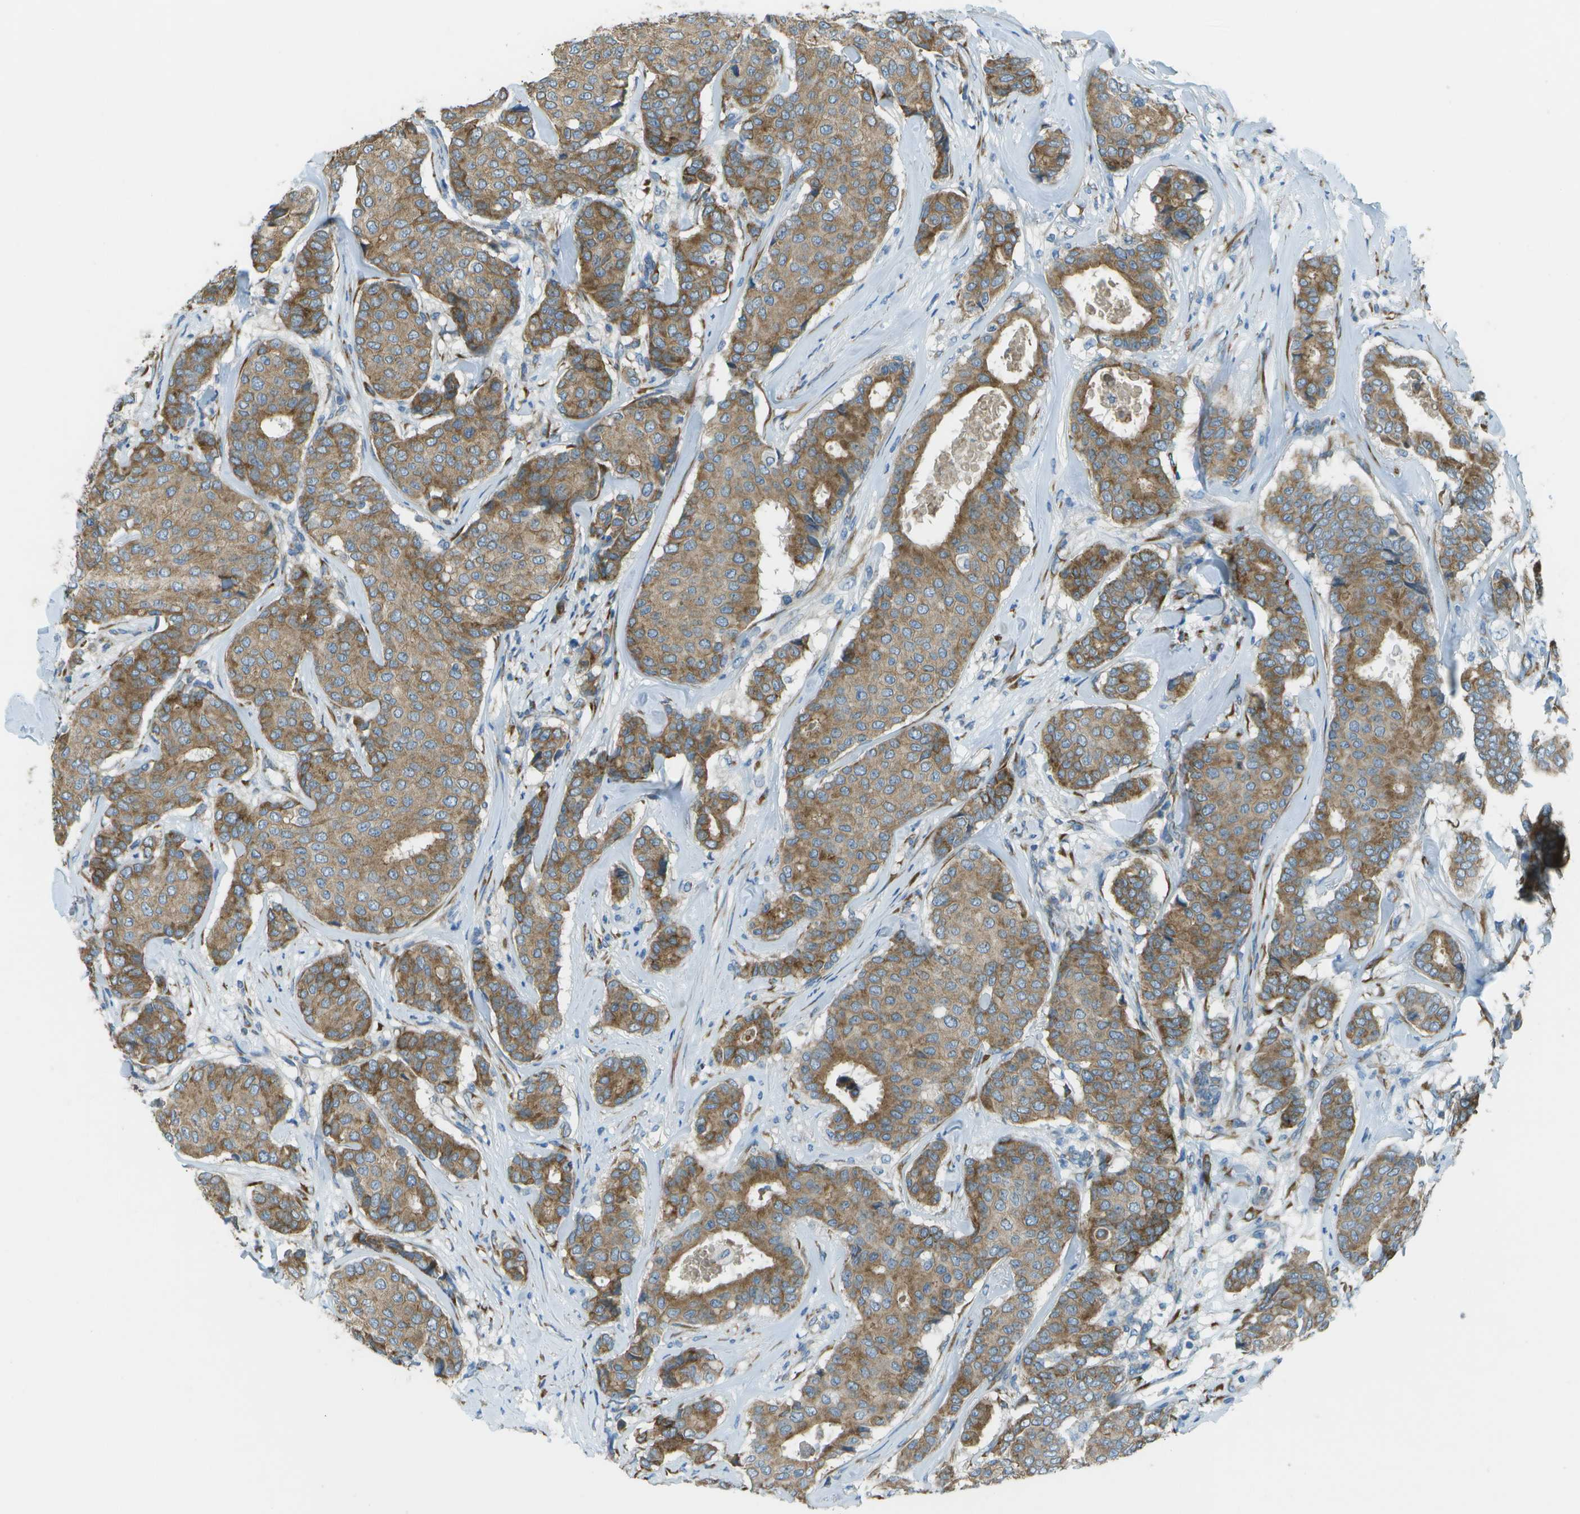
{"staining": {"intensity": "moderate", "quantity": ">75%", "location": "cytoplasmic/membranous"}, "tissue": "breast cancer", "cell_type": "Tumor cells", "image_type": "cancer", "snomed": [{"axis": "morphology", "description": "Duct carcinoma"}, {"axis": "topography", "description": "Breast"}], "caption": "IHC (DAB (3,3'-diaminobenzidine)) staining of human breast cancer (invasive ductal carcinoma) exhibits moderate cytoplasmic/membranous protein staining in about >75% of tumor cells.", "gene": "KCTD3", "patient": {"sex": "female", "age": 75}}